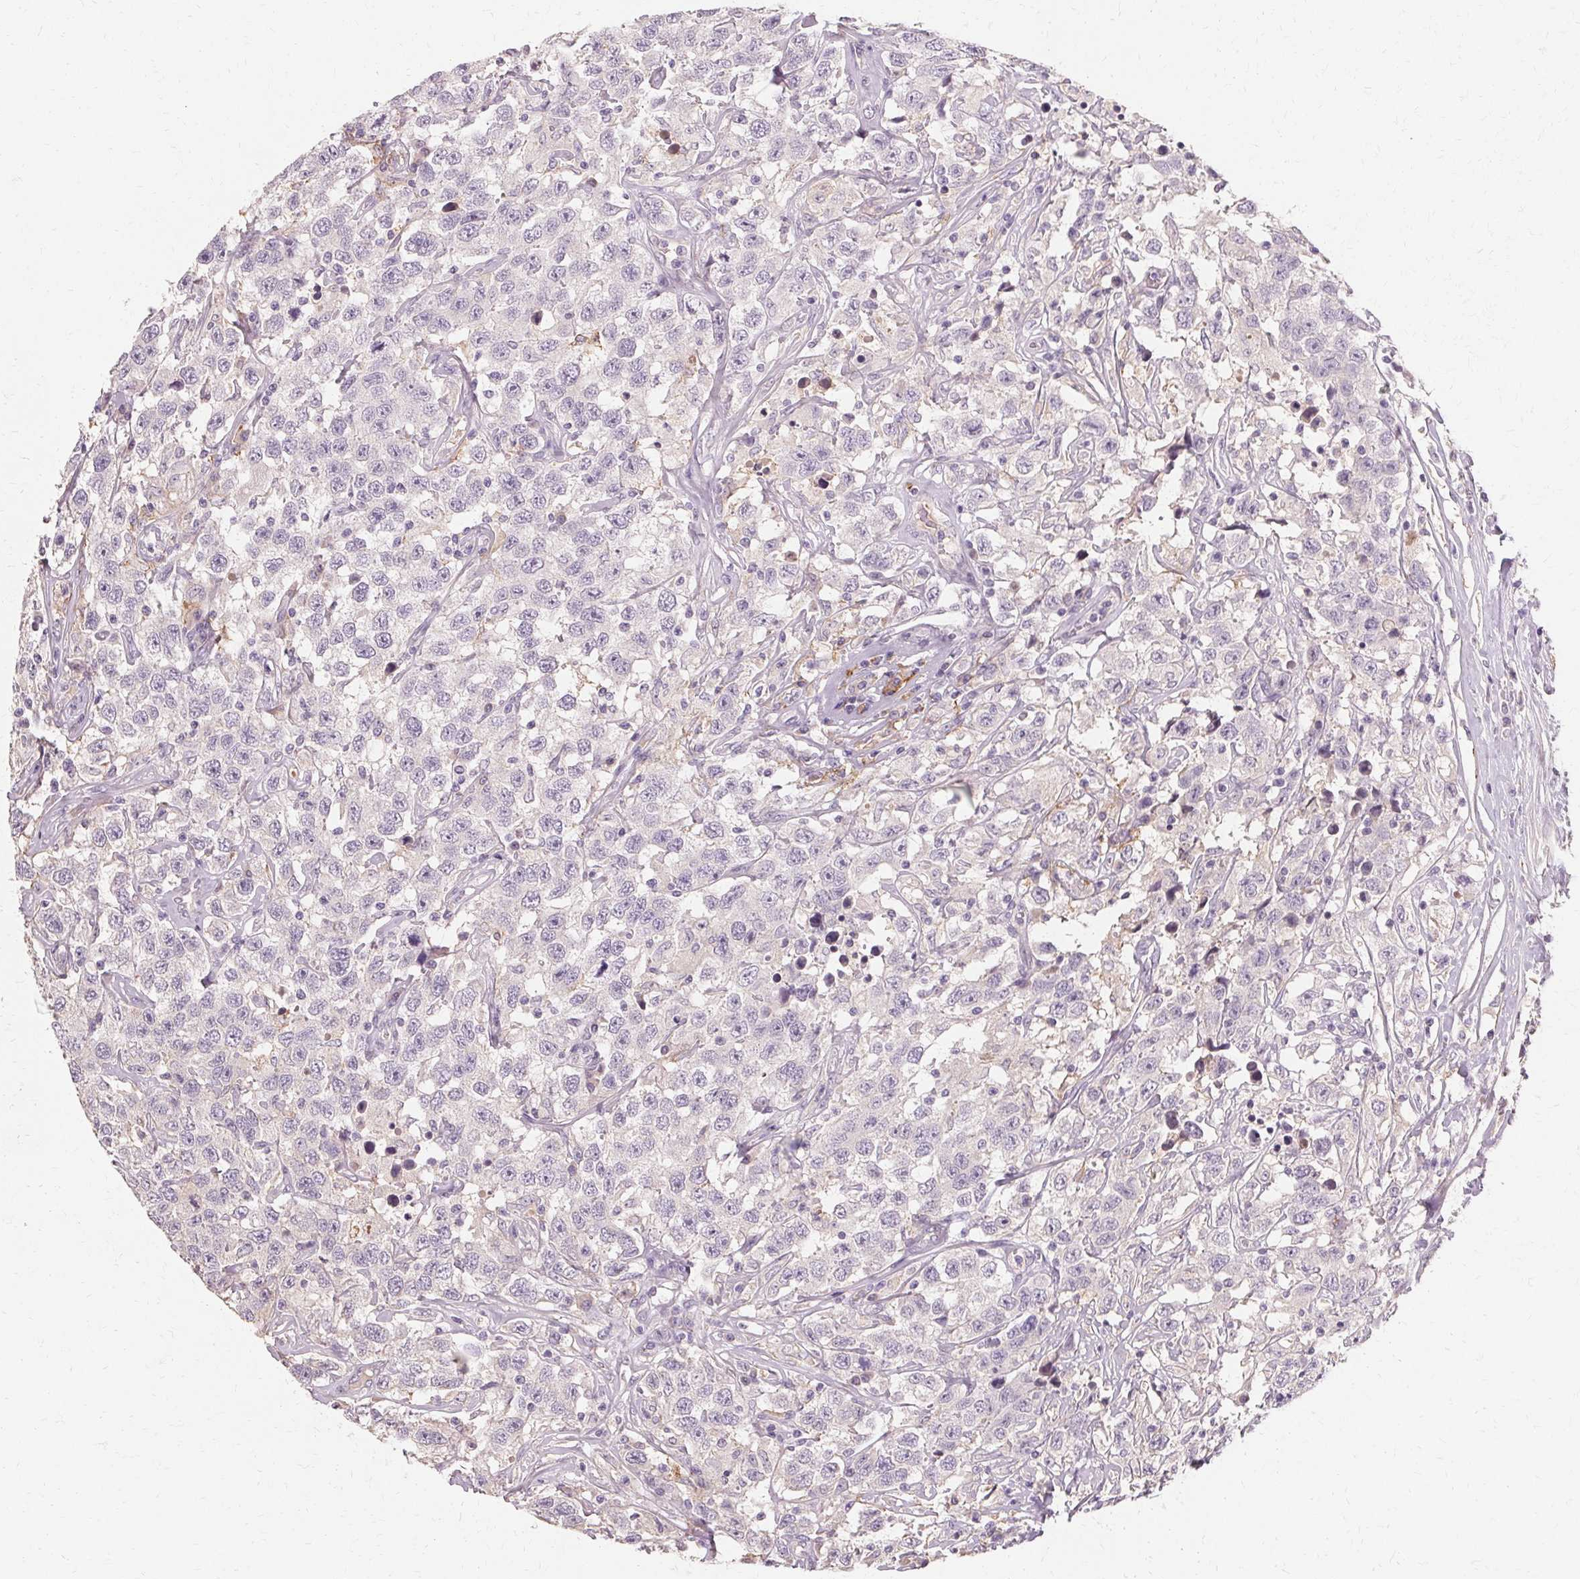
{"staining": {"intensity": "negative", "quantity": "none", "location": "none"}, "tissue": "testis cancer", "cell_type": "Tumor cells", "image_type": "cancer", "snomed": [{"axis": "morphology", "description": "Seminoma, NOS"}, {"axis": "topography", "description": "Testis"}], "caption": "Testis cancer (seminoma) was stained to show a protein in brown. There is no significant expression in tumor cells.", "gene": "IFNGR1", "patient": {"sex": "male", "age": 41}}